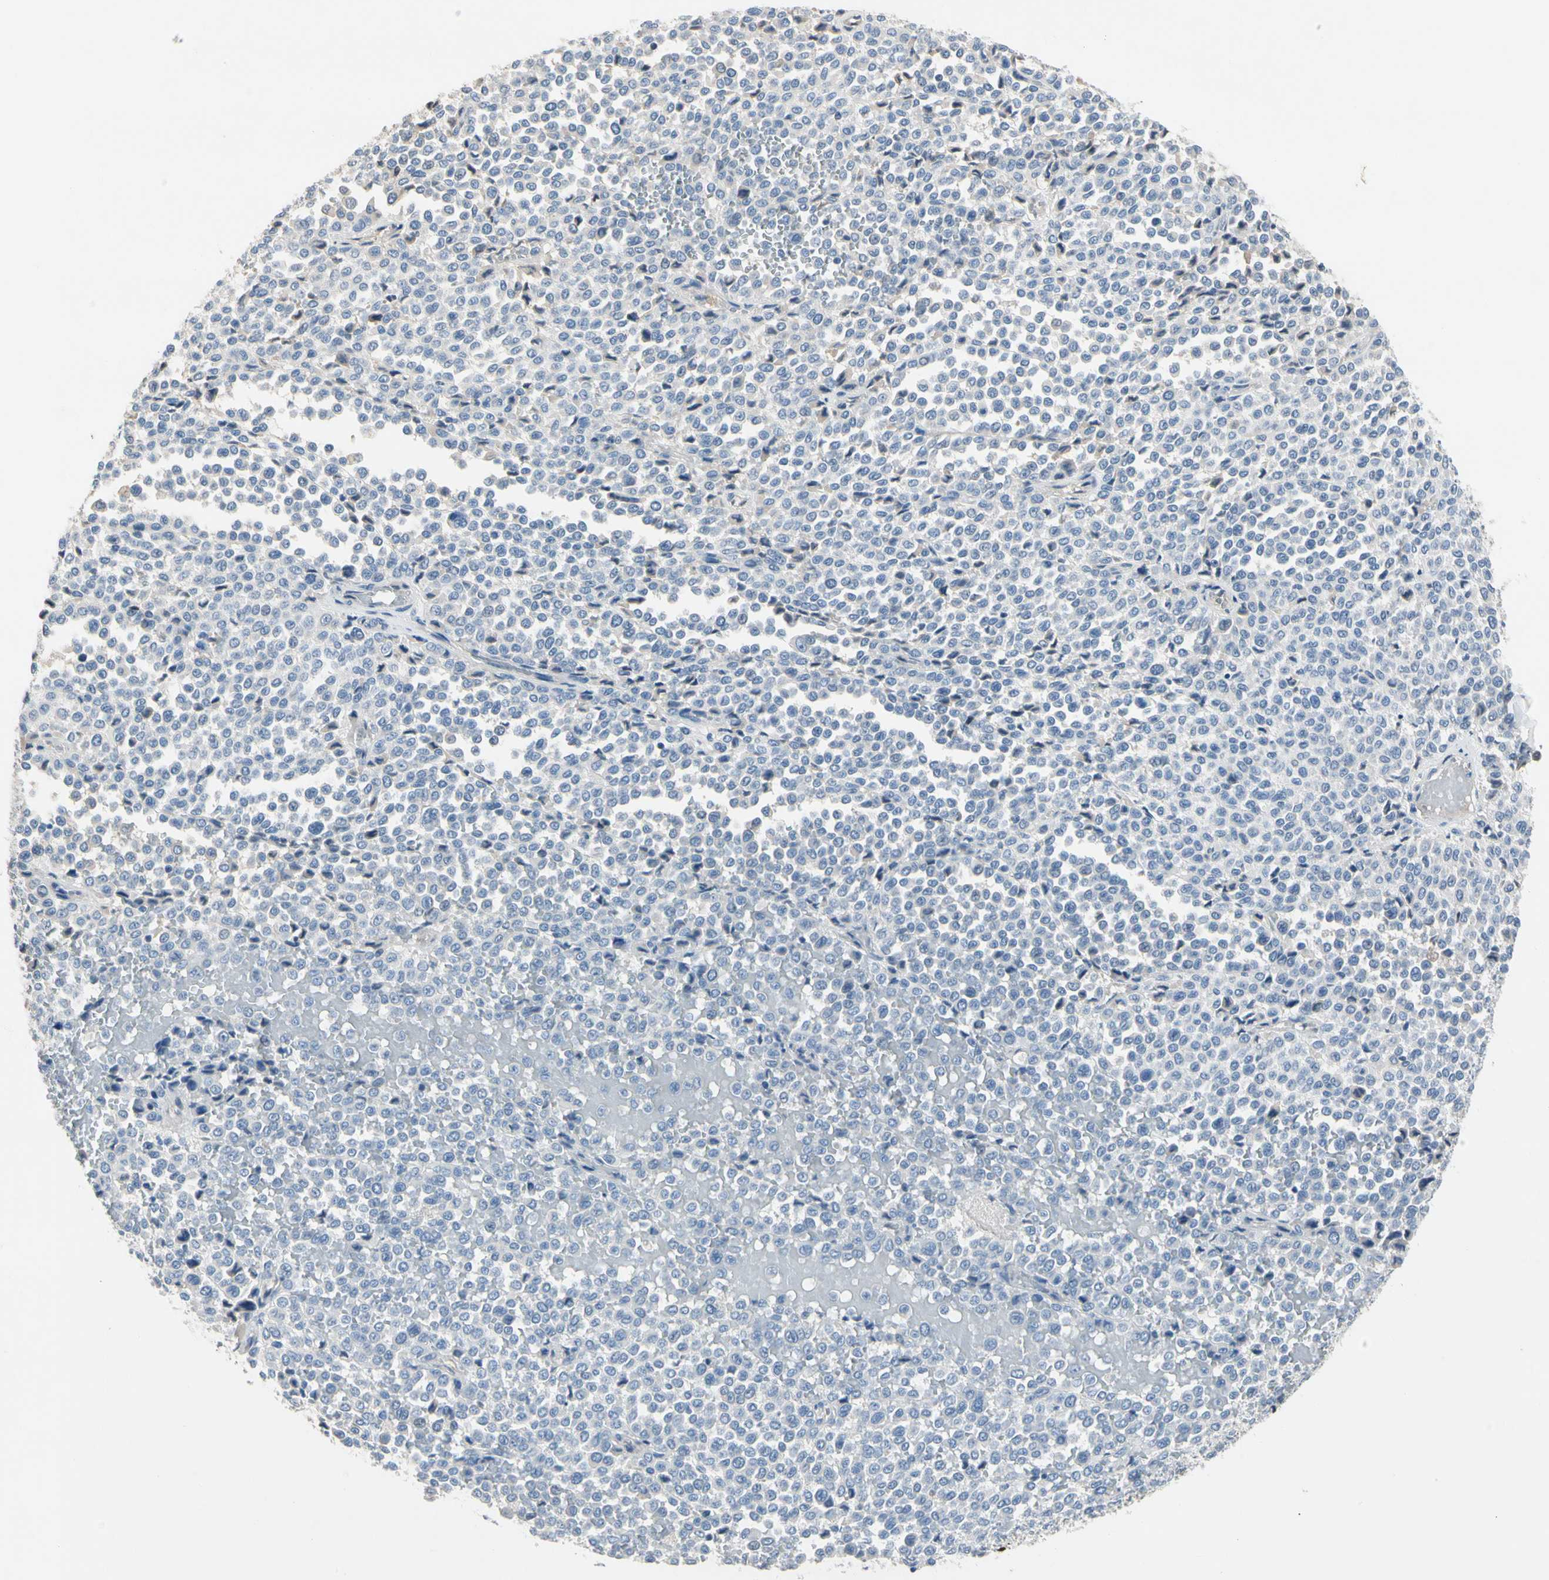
{"staining": {"intensity": "negative", "quantity": "none", "location": "none"}, "tissue": "melanoma", "cell_type": "Tumor cells", "image_type": "cancer", "snomed": [{"axis": "morphology", "description": "Malignant melanoma, Metastatic site"}, {"axis": "topography", "description": "Pancreas"}], "caption": "Immunohistochemistry photomicrograph of neoplastic tissue: human malignant melanoma (metastatic site) stained with DAB (3,3'-diaminobenzidine) reveals no significant protein positivity in tumor cells.", "gene": "ECRG4", "patient": {"sex": "female", "age": 30}}